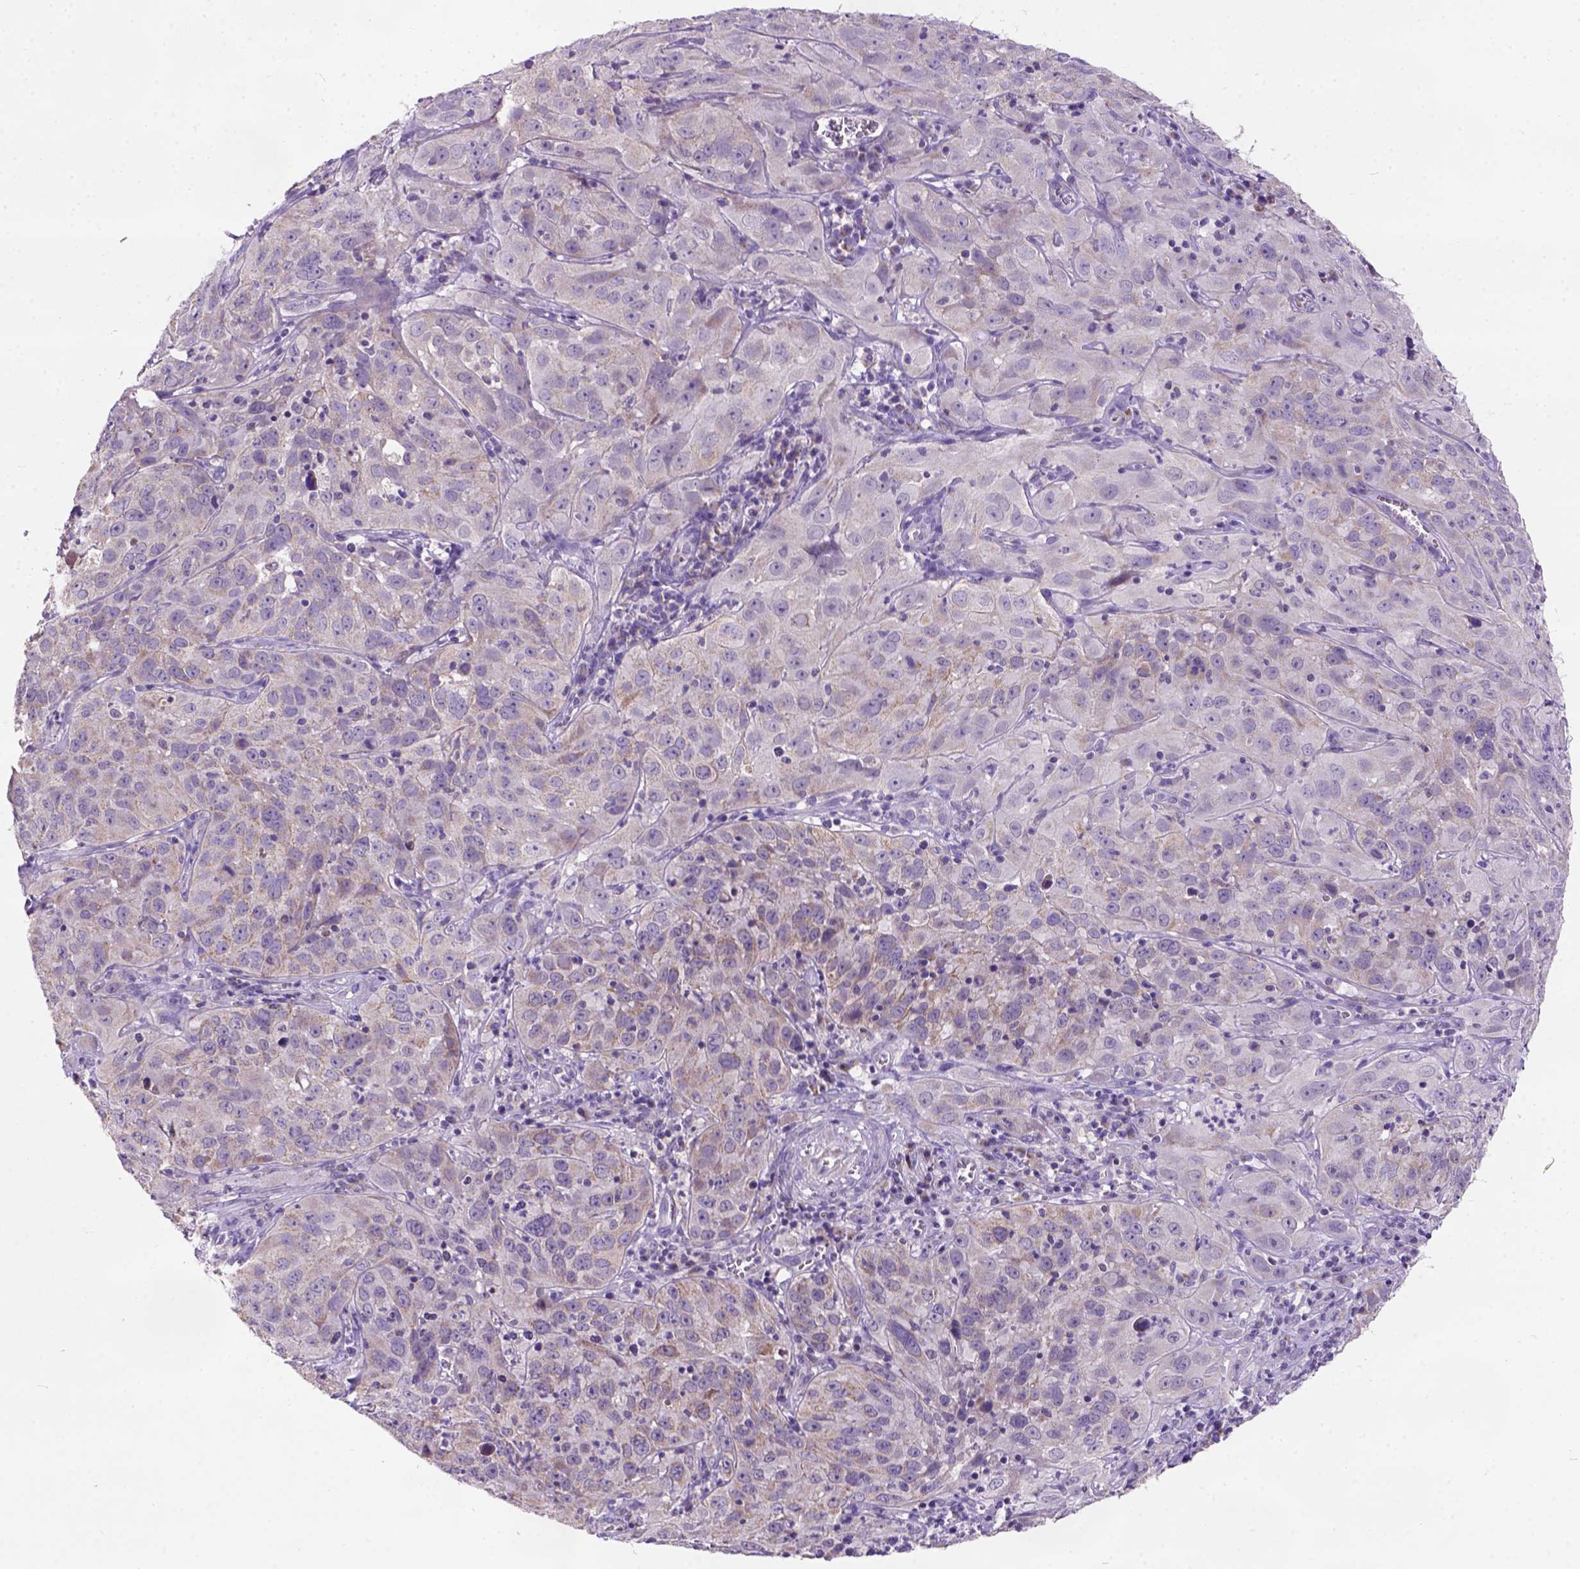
{"staining": {"intensity": "weak", "quantity": ">75%", "location": "cytoplasmic/membranous"}, "tissue": "cervical cancer", "cell_type": "Tumor cells", "image_type": "cancer", "snomed": [{"axis": "morphology", "description": "Squamous cell carcinoma, NOS"}, {"axis": "topography", "description": "Cervix"}], "caption": "Protein staining exhibits weak cytoplasmic/membranous staining in about >75% of tumor cells in cervical squamous cell carcinoma.", "gene": "L2HGDH", "patient": {"sex": "female", "age": 32}}